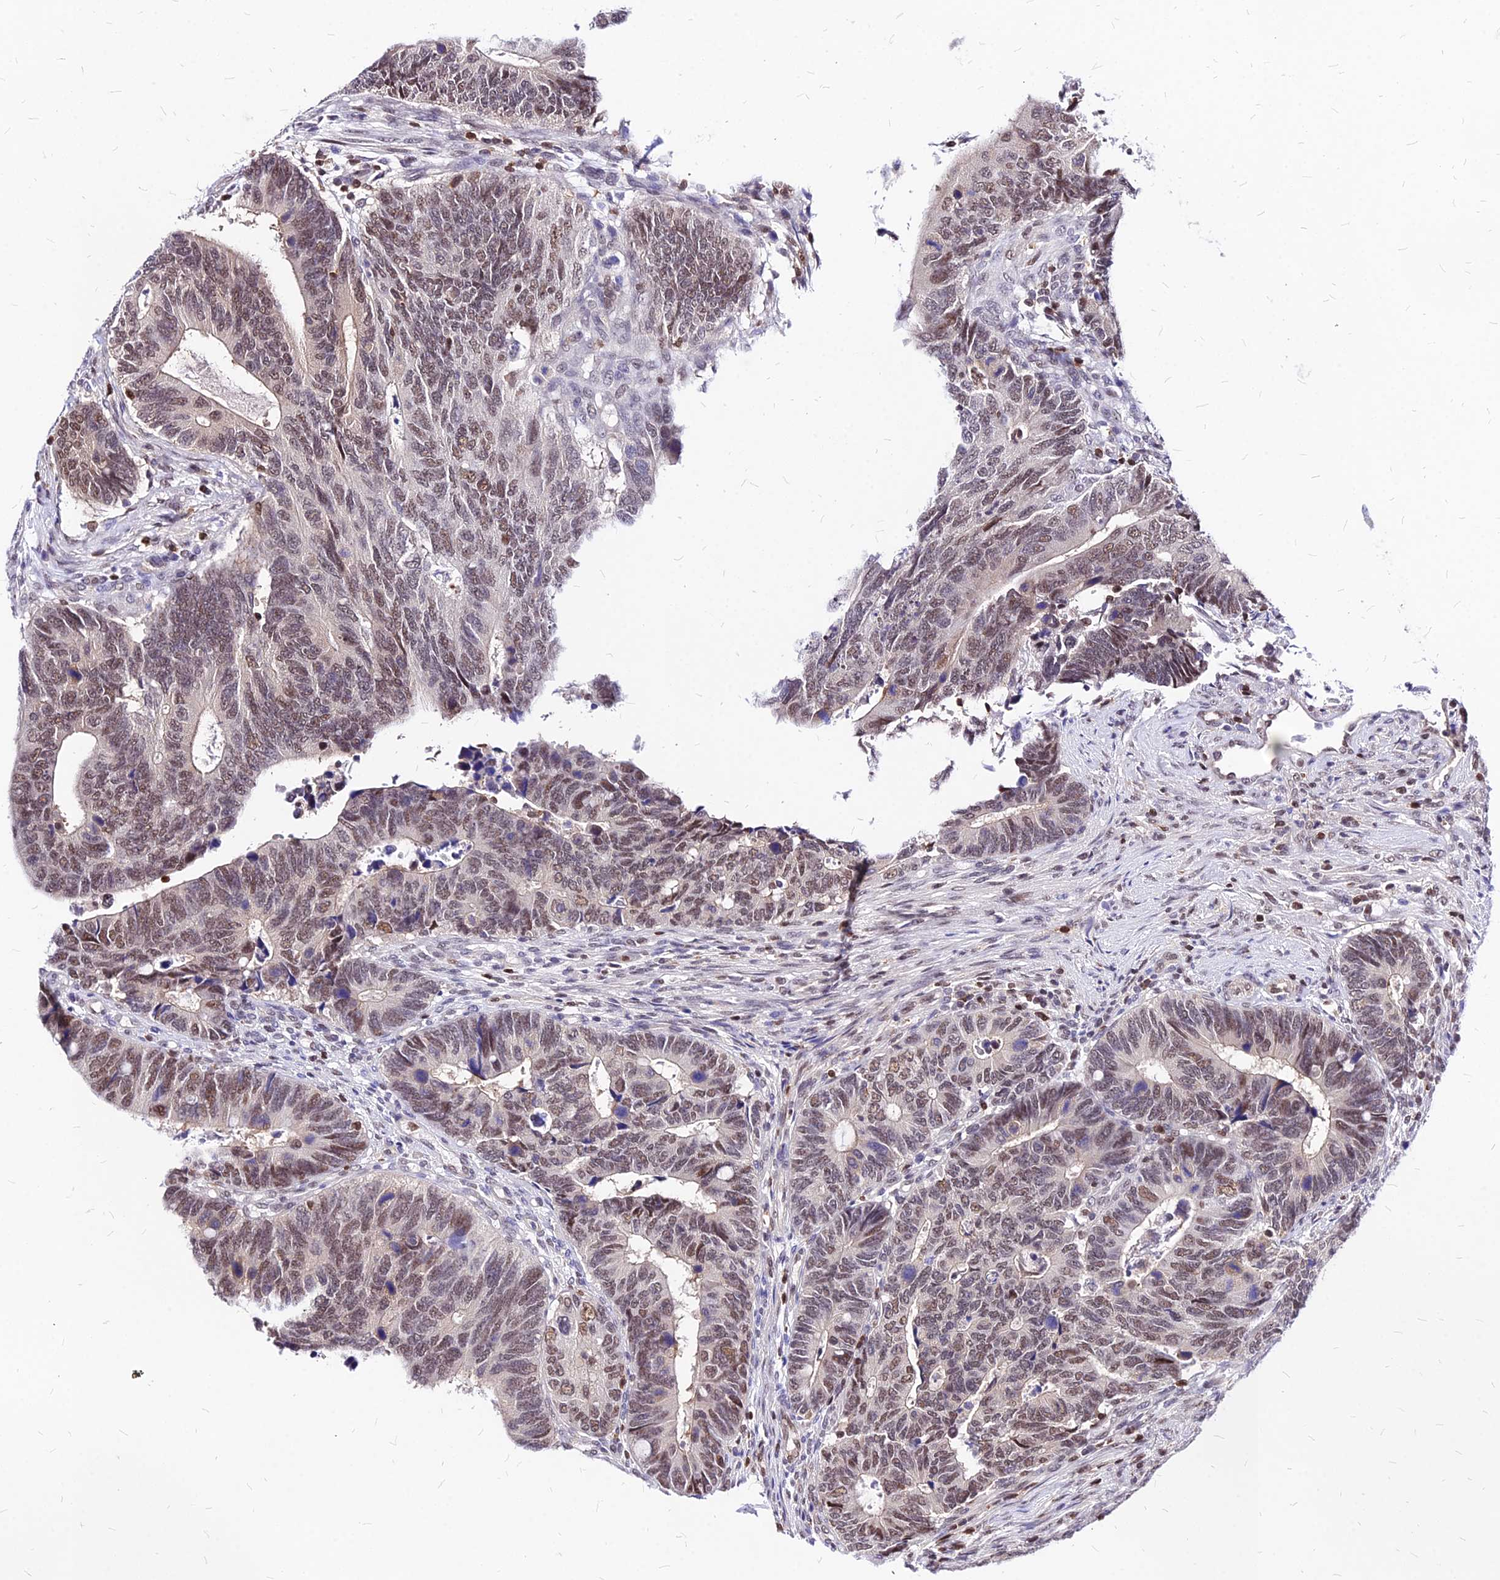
{"staining": {"intensity": "moderate", "quantity": "25%-75%", "location": "nuclear"}, "tissue": "colorectal cancer", "cell_type": "Tumor cells", "image_type": "cancer", "snomed": [{"axis": "morphology", "description": "Adenocarcinoma, NOS"}, {"axis": "topography", "description": "Colon"}], "caption": "Moderate nuclear positivity is identified in about 25%-75% of tumor cells in adenocarcinoma (colorectal). The staining was performed using DAB (3,3'-diaminobenzidine) to visualize the protein expression in brown, while the nuclei were stained in blue with hematoxylin (Magnification: 20x).", "gene": "PAXX", "patient": {"sex": "male", "age": 87}}